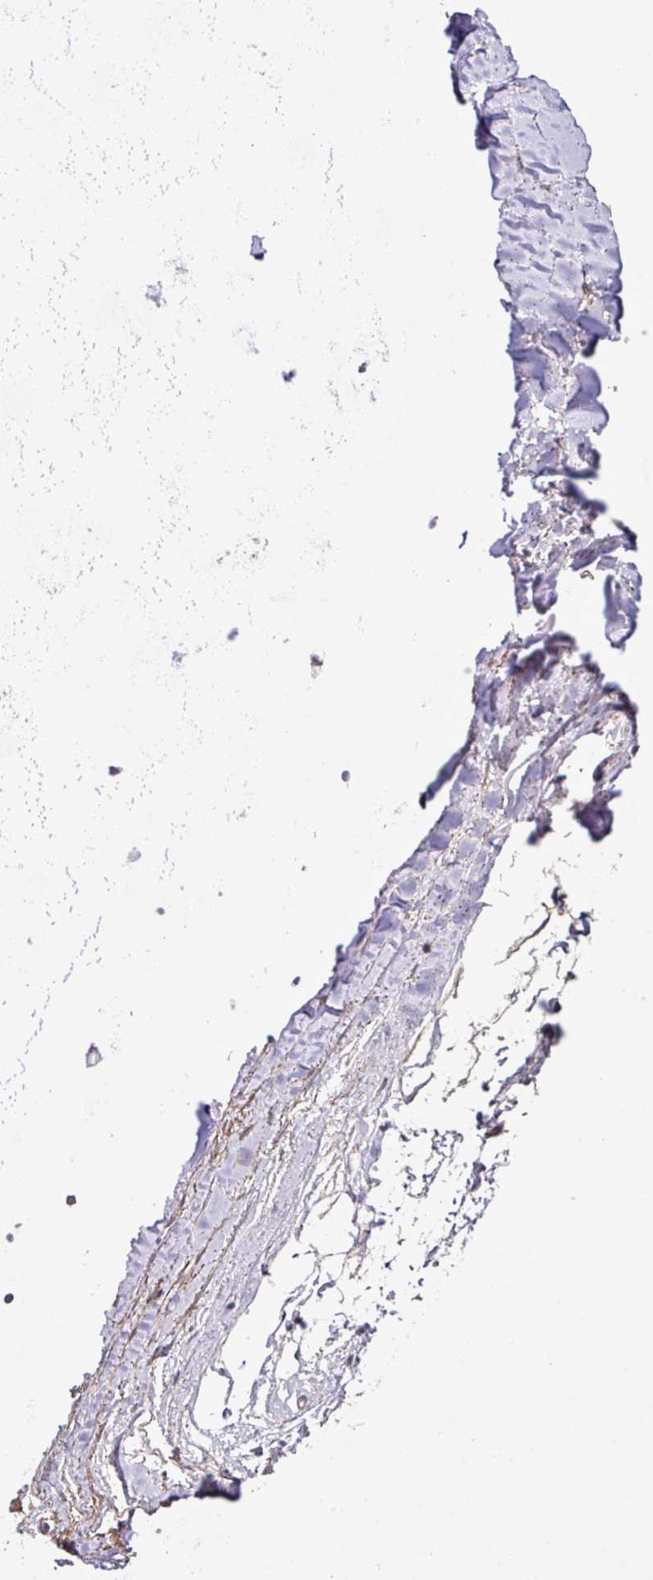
{"staining": {"intensity": "negative", "quantity": "none", "location": "none"}, "tissue": "adipose tissue", "cell_type": "Adipocytes", "image_type": "normal", "snomed": [{"axis": "morphology", "description": "Normal tissue, NOS"}, {"axis": "topography", "description": "Cartilage tissue"}, {"axis": "topography", "description": "Bronchus"}], "caption": "Adipocytes show no significant staining in normal adipose tissue. (Immunohistochemistry, brightfield microscopy, high magnification).", "gene": "XIAP", "patient": {"sex": "female", "age": 72}}